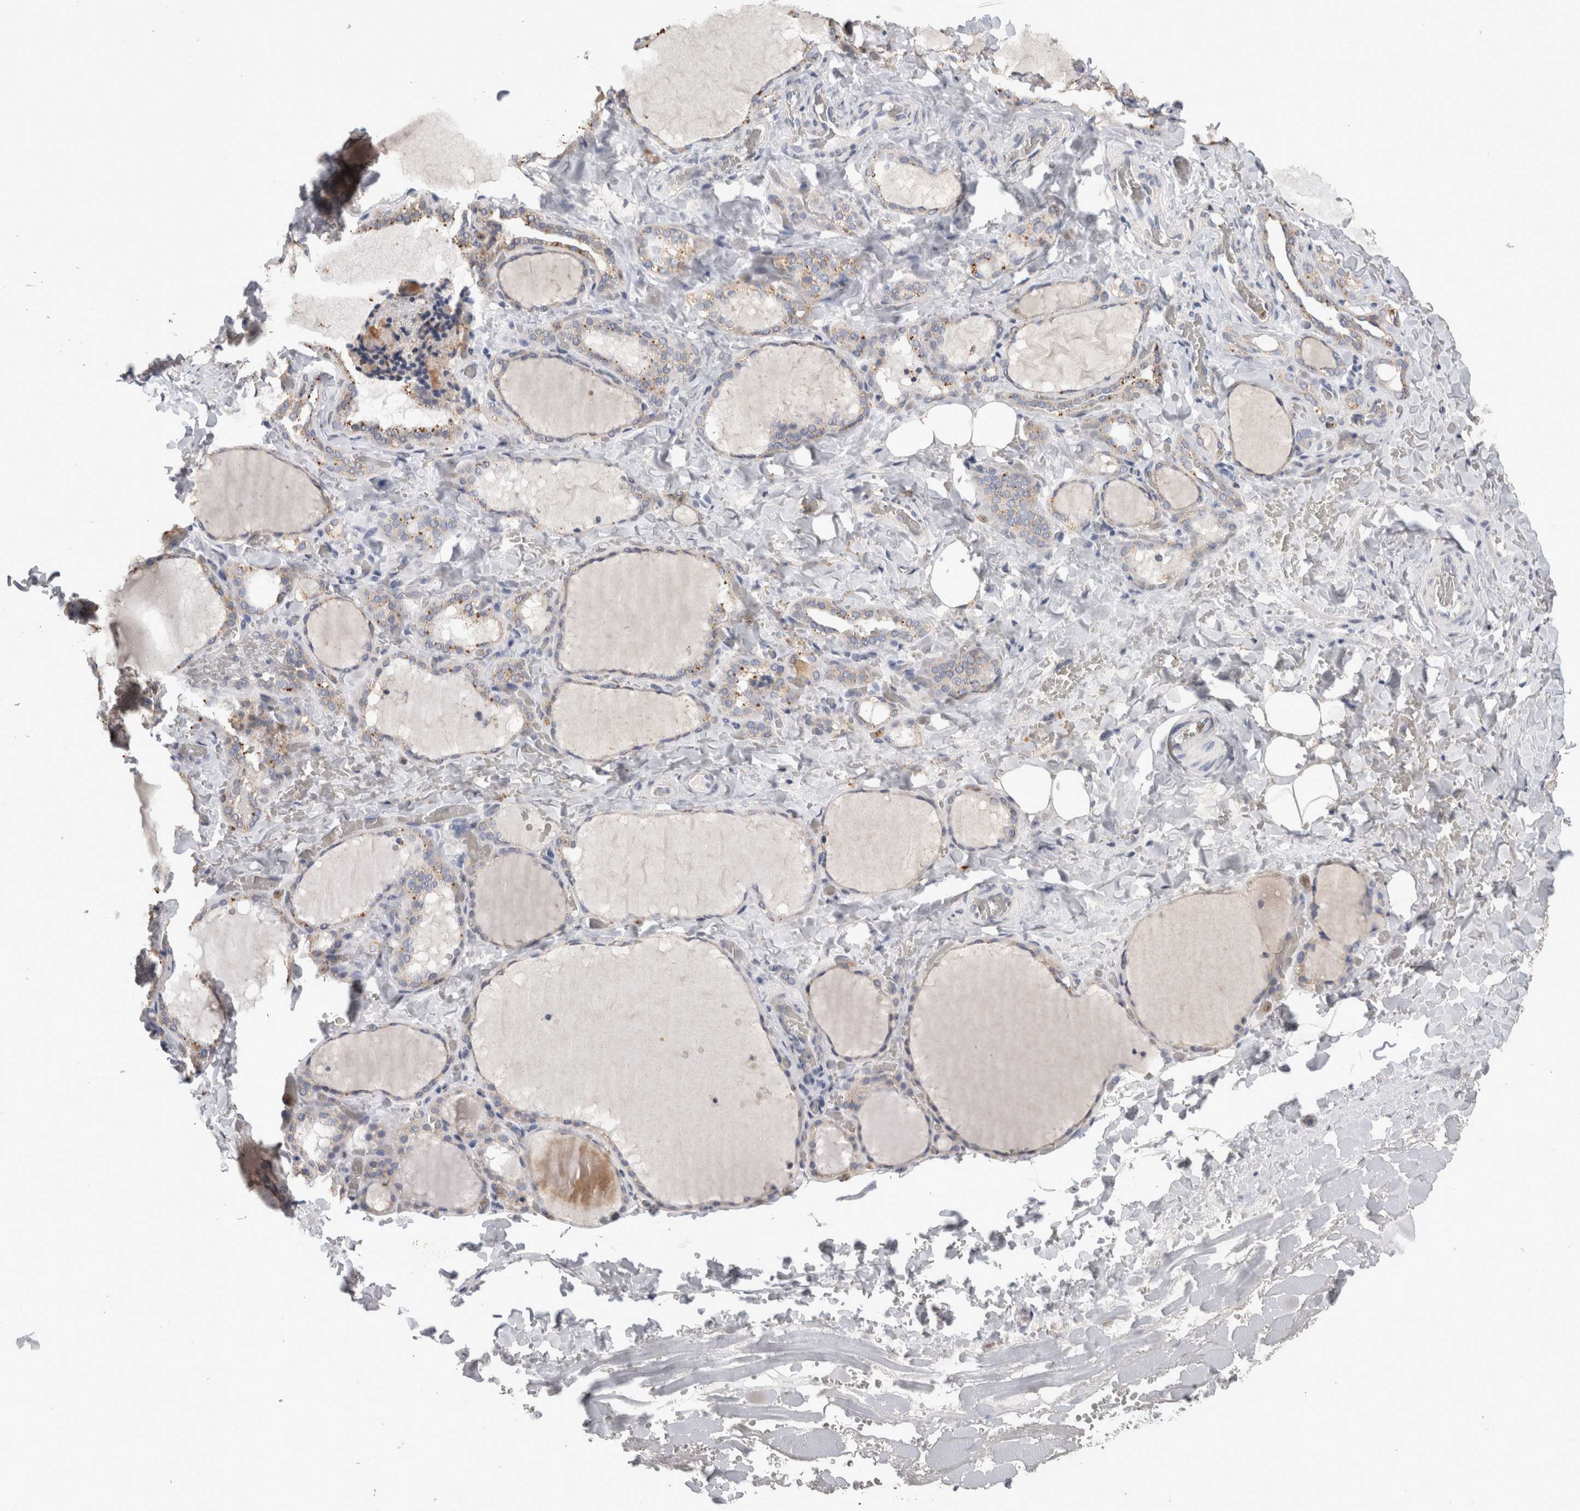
{"staining": {"intensity": "weak", "quantity": "25%-75%", "location": "cytoplasmic/membranous"}, "tissue": "thyroid gland", "cell_type": "Glandular cells", "image_type": "normal", "snomed": [{"axis": "morphology", "description": "Normal tissue, NOS"}, {"axis": "topography", "description": "Thyroid gland"}], "caption": "Immunohistochemical staining of unremarkable thyroid gland exhibits weak cytoplasmic/membranous protein expression in about 25%-75% of glandular cells. Immunohistochemistry stains the protein in brown and the nuclei are stained blue.", "gene": "CNTFR", "patient": {"sex": "female", "age": 22}}